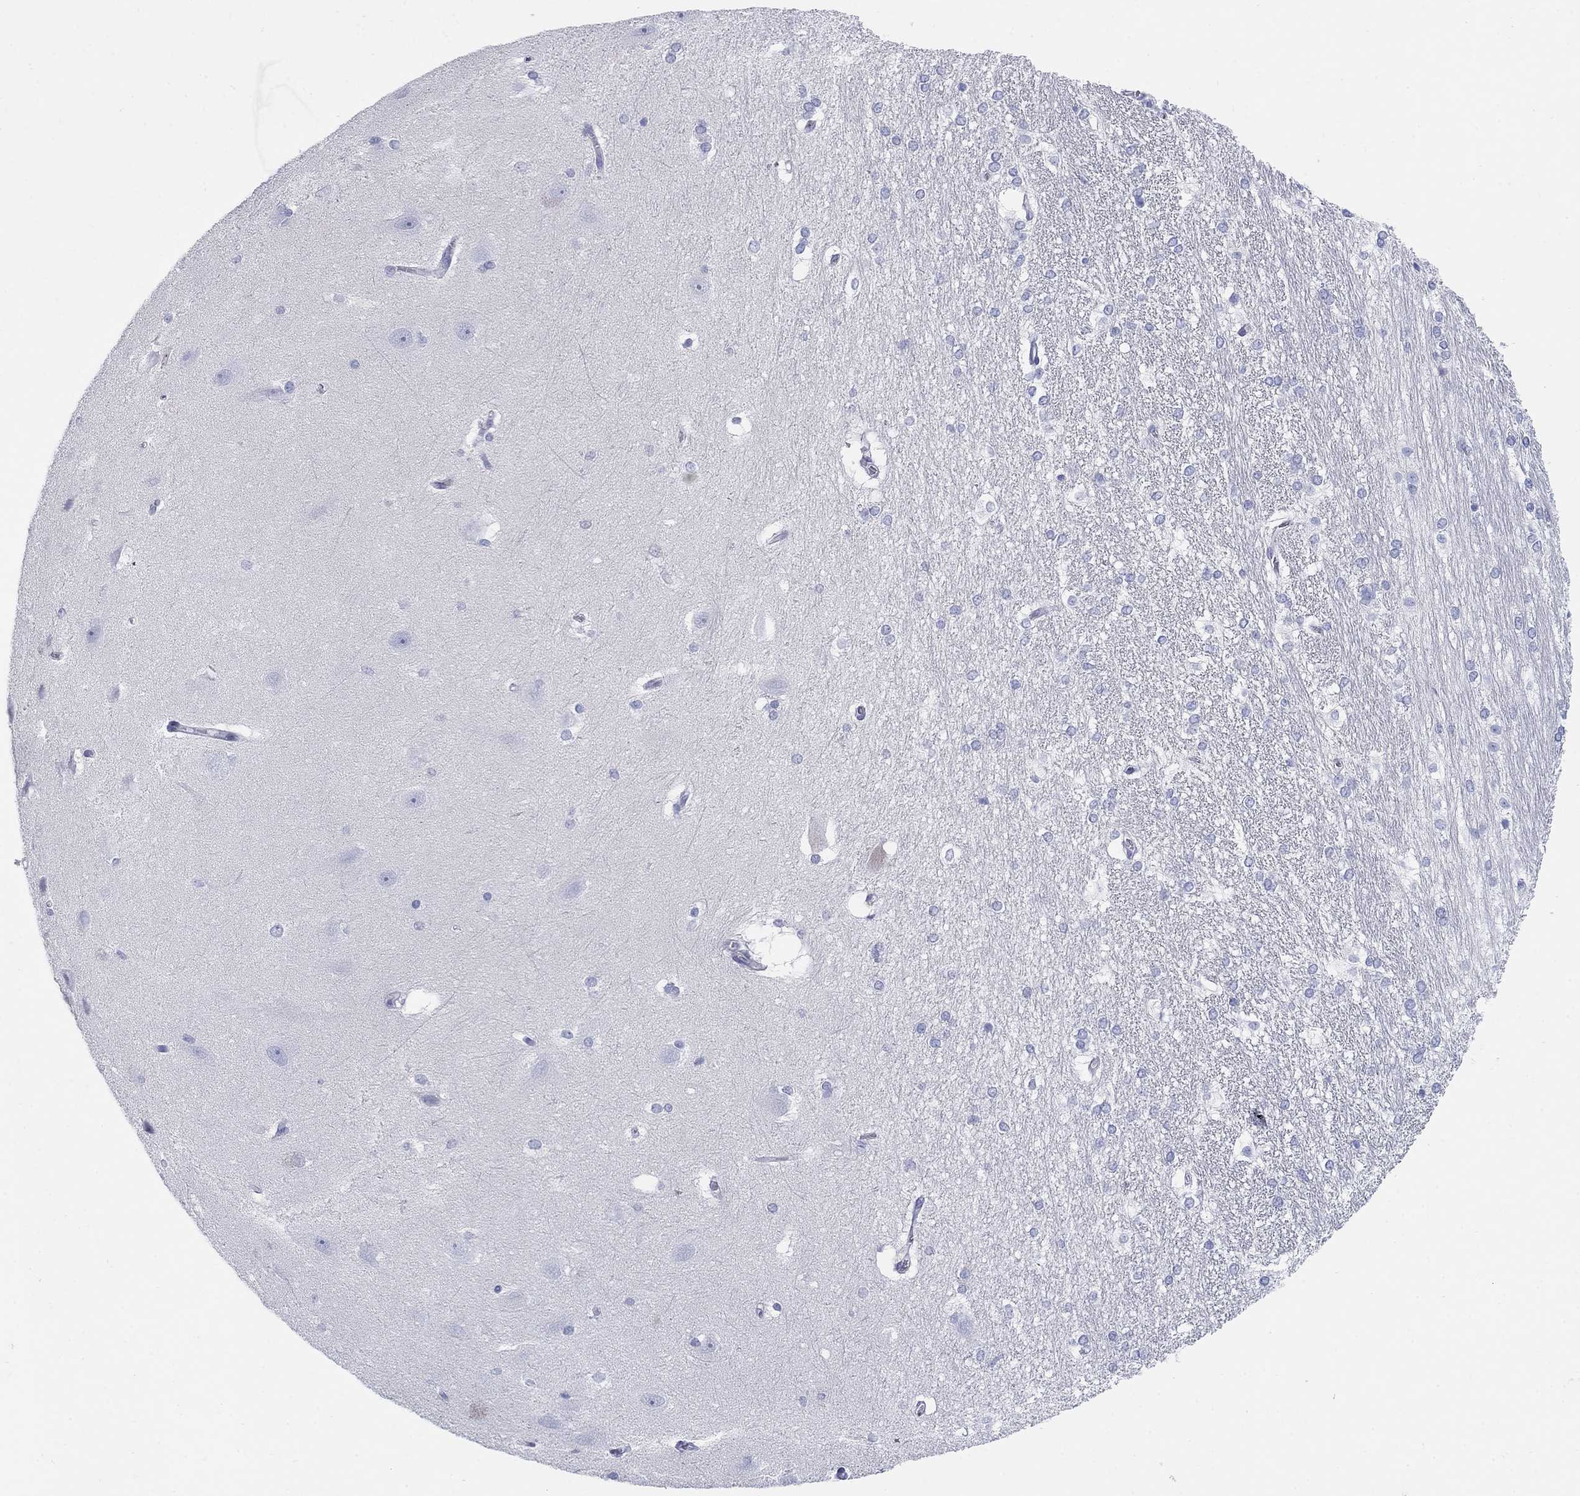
{"staining": {"intensity": "negative", "quantity": "none", "location": "none"}, "tissue": "hippocampus", "cell_type": "Glial cells", "image_type": "normal", "snomed": [{"axis": "morphology", "description": "Normal tissue, NOS"}, {"axis": "topography", "description": "Cerebral cortex"}, {"axis": "topography", "description": "Hippocampus"}], "caption": "Immunohistochemistry photomicrograph of normal hippocampus: human hippocampus stained with DAB demonstrates no significant protein positivity in glial cells.", "gene": "HEATR4", "patient": {"sex": "female", "age": 19}}